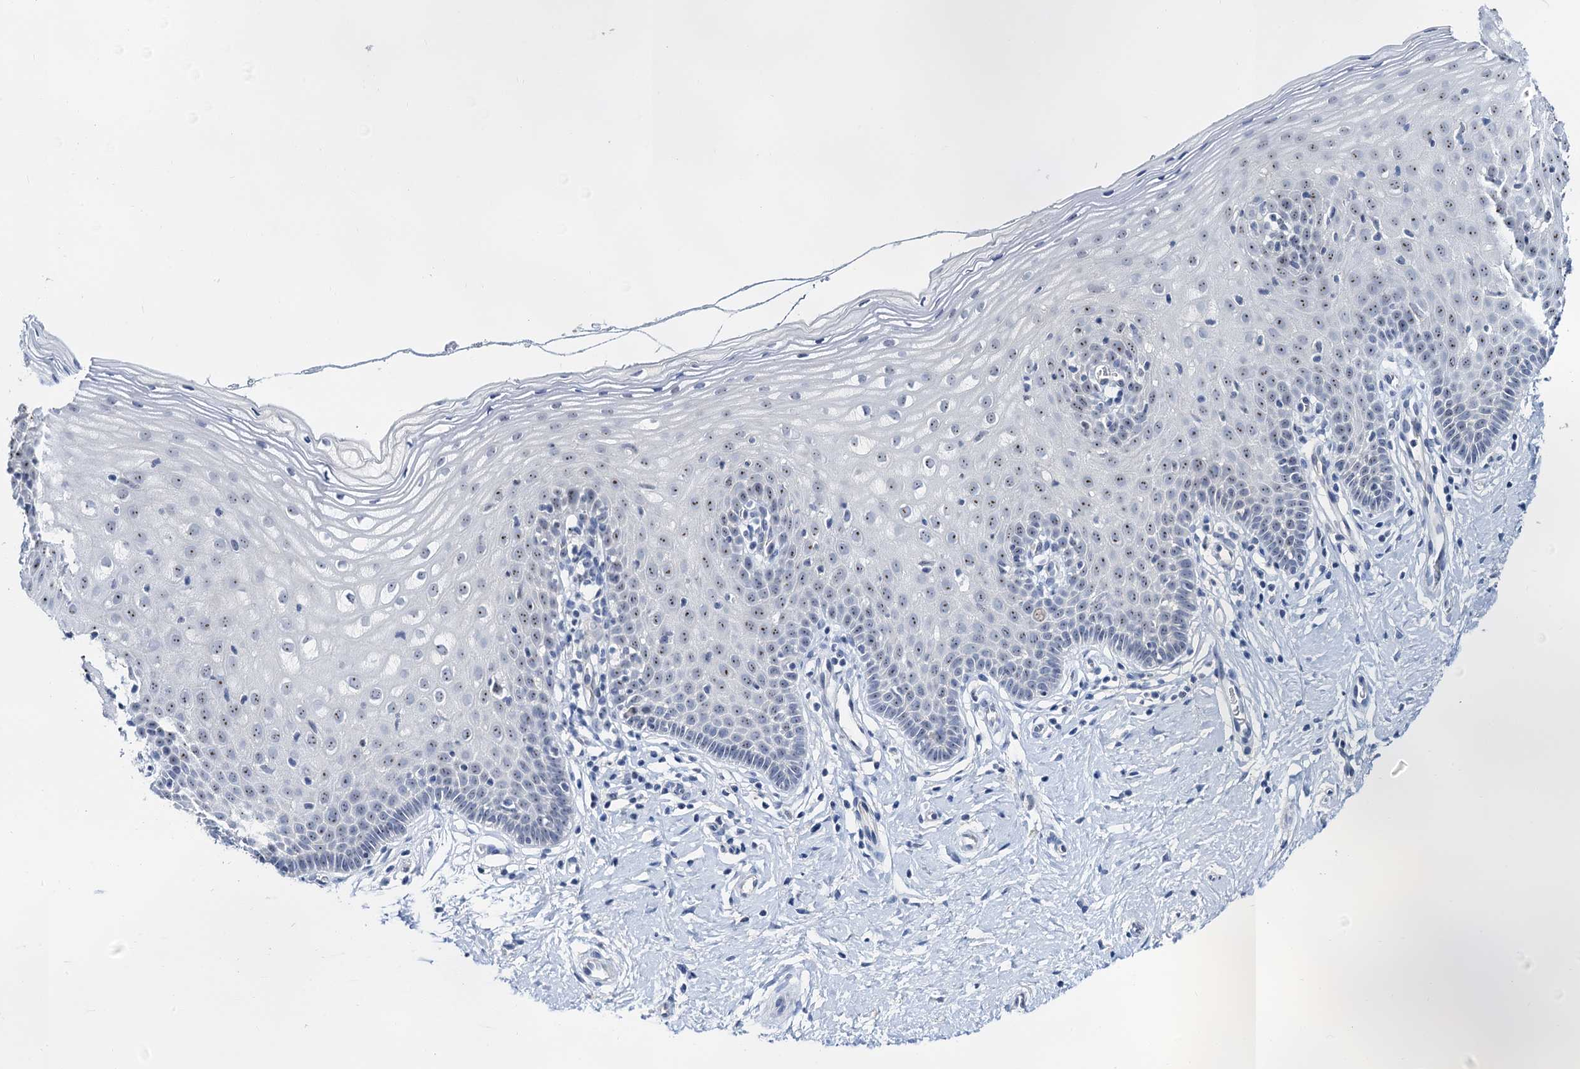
{"staining": {"intensity": "negative", "quantity": "none", "location": "none"}, "tissue": "cervix", "cell_type": "Glandular cells", "image_type": "normal", "snomed": [{"axis": "morphology", "description": "Normal tissue, NOS"}, {"axis": "topography", "description": "Cervix"}], "caption": "Immunohistochemistry (IHC) image of normal cervix: cervix stained with DAB displays no significant protein staining in glandular cells.", "gene": "NOP2", "patient": {"sex": "female", "age": 36}}